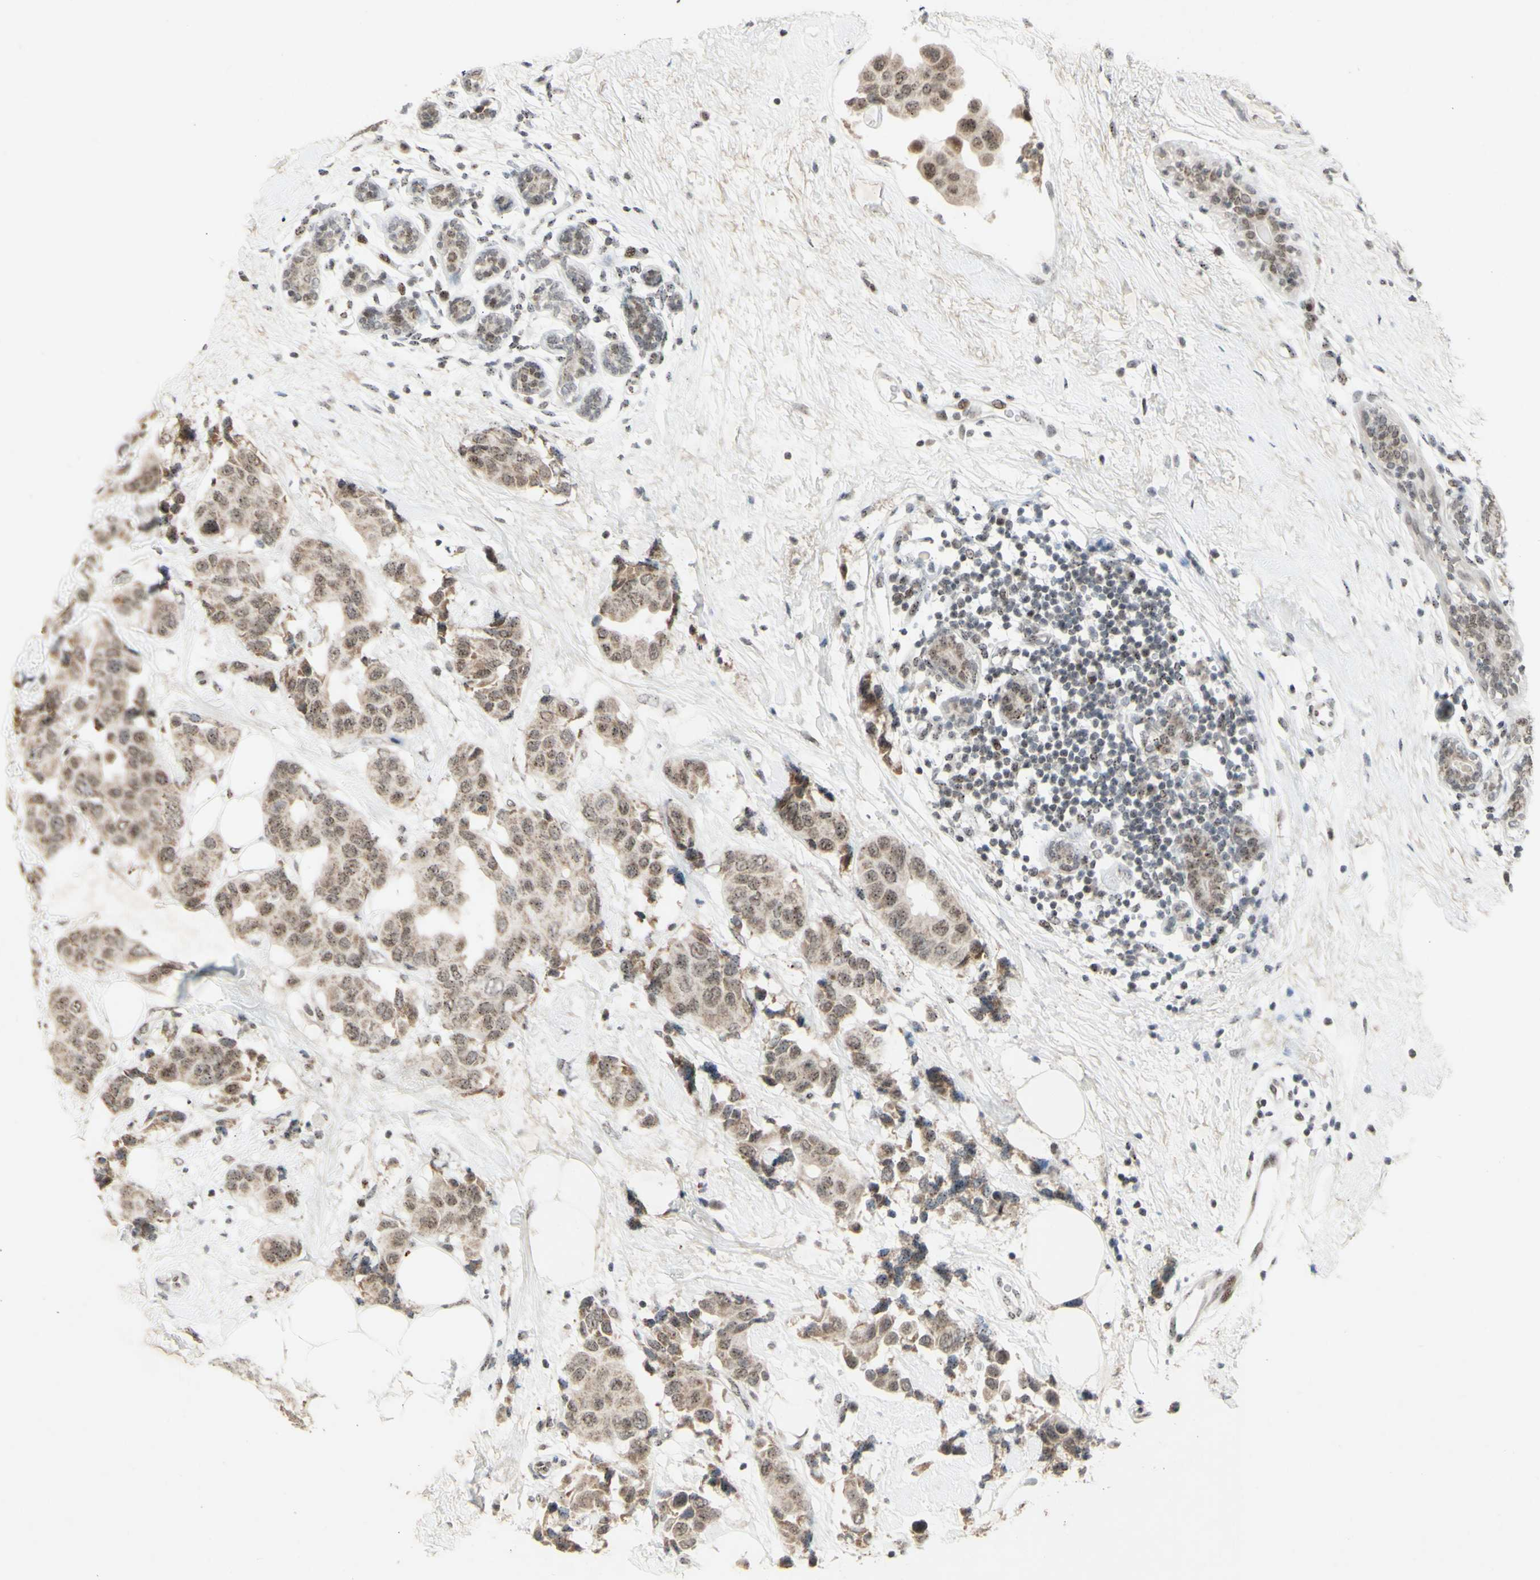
{"staining": {"intensity": "weak", "quantity": ">75%", "location": "cytoplasmic/membranous,nuclear"}, "tissue": "breast cancer", "cell_type": "Tumor cells", "image_type": "cancer", "snomed": [{"axis": "morphology", "description": "Normal tissue, NOS"}, {"axis": "morphology", "description": "Duct carcinoma"}, {"axis": "topography", "description": "Breast"}], "caption": "This photomicrograph exhibits IHC staining of human breast infiltrating ductal carcinoma, with low weak cytoplasmic/membranous and nuclear positivity in approximately >75% of tumor cells.", "gene": "CENPB", "patient": {"sex": "female", "age": 39}}